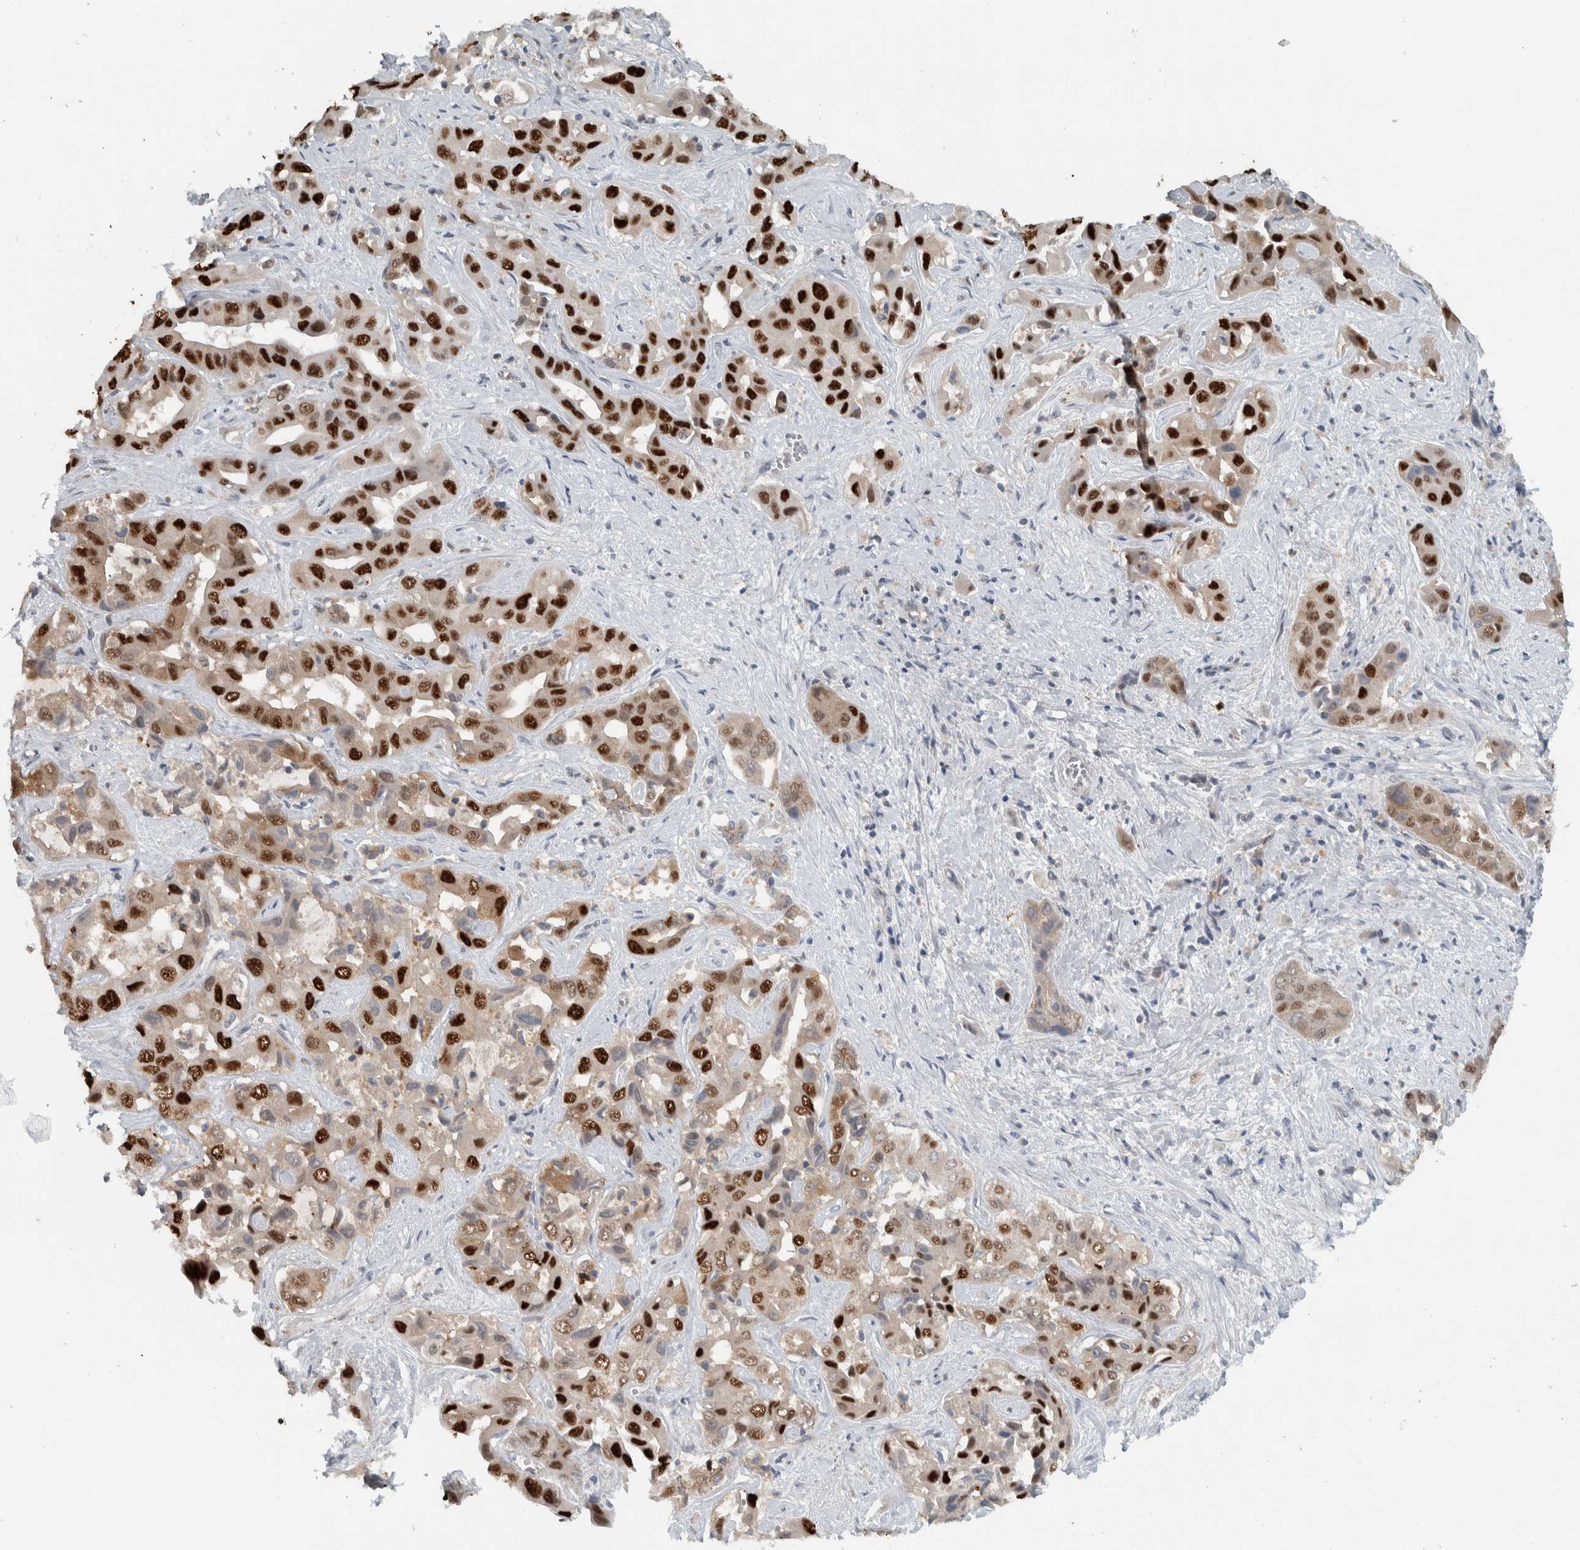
{"staining": {"intensity": "strong", "quantity": ">75%", "location": "nuclear"}, "tissue": "liver cancer", "cell_type": "Tumor cells", "image_type": "cancer", "snomed": [{"axis": "morphology", "description": "Cholangiocarcinoma"}, {"axis": "topography", "description": "Liver"}], "caption": "Immunohistochemical staining of cholangiocarcinoma (liver) exhibits high levels of strong nuclear protein staining in approximately >75% of tumor cells.", "gene": "ADPRM", "patient": {"sex": "female", "age": 52}}